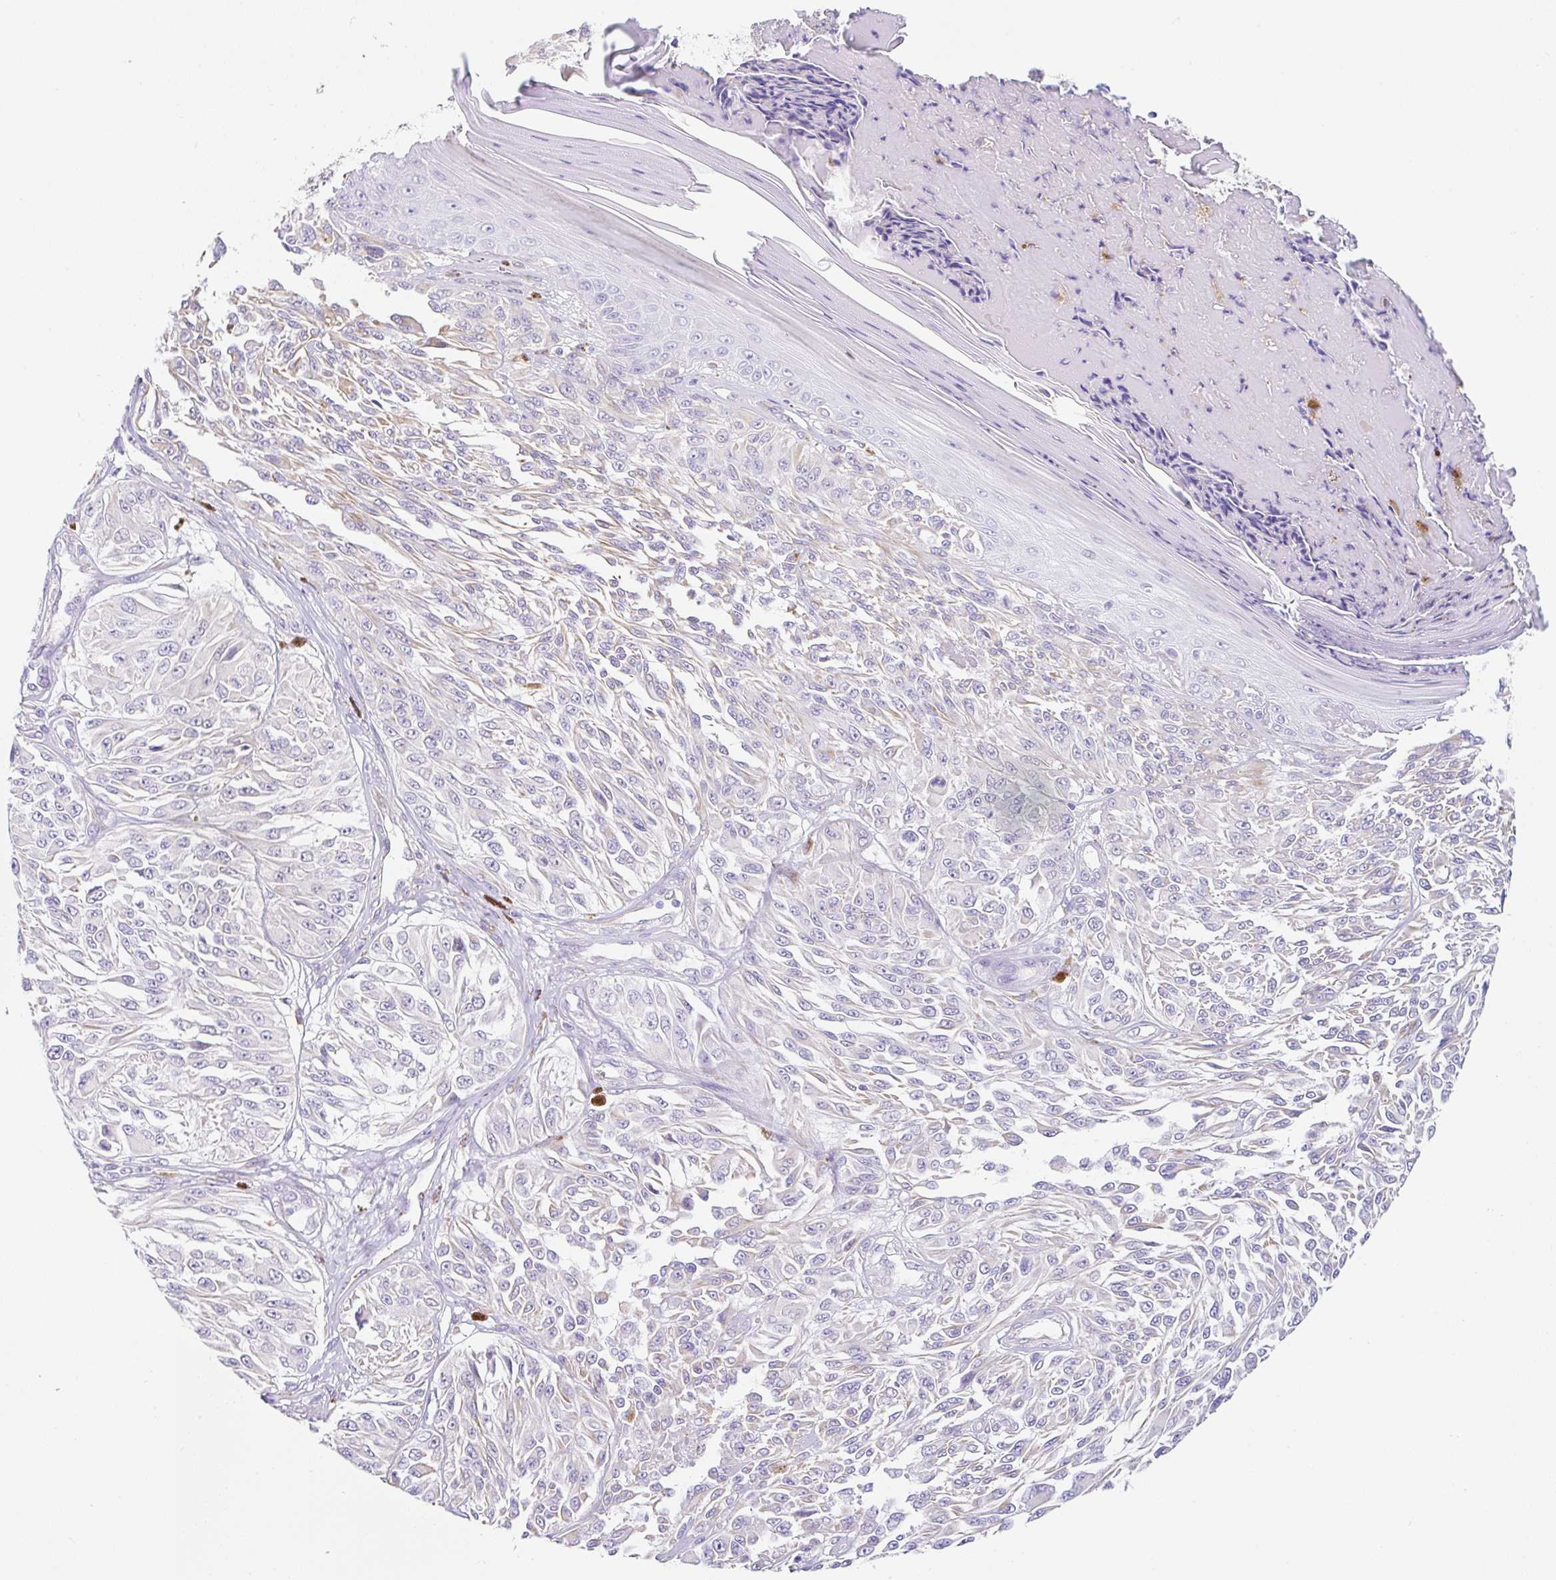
{"staining": {"intensity": "weak", "quantity": "<25%", "location": "cytoplasmic/membranous"}, "tissue": "melanoma", "cell_type": "Tumor cells", "image_type": "cancer", "snomed": [{"axis": "morphology", "description": "Malignant melanoma, NOS"}, {"axis": "topography", "description": "Skin"}], "caption": "Image shows no significant protein positivity in tumor cells of malignant melanoma. (DAB (3,3'-diaminobenzidine) IHC visualized using brightfield microscopy, high magnification).", "gene": "DKK4", "patient": {"sex": "male", "age": 94}}